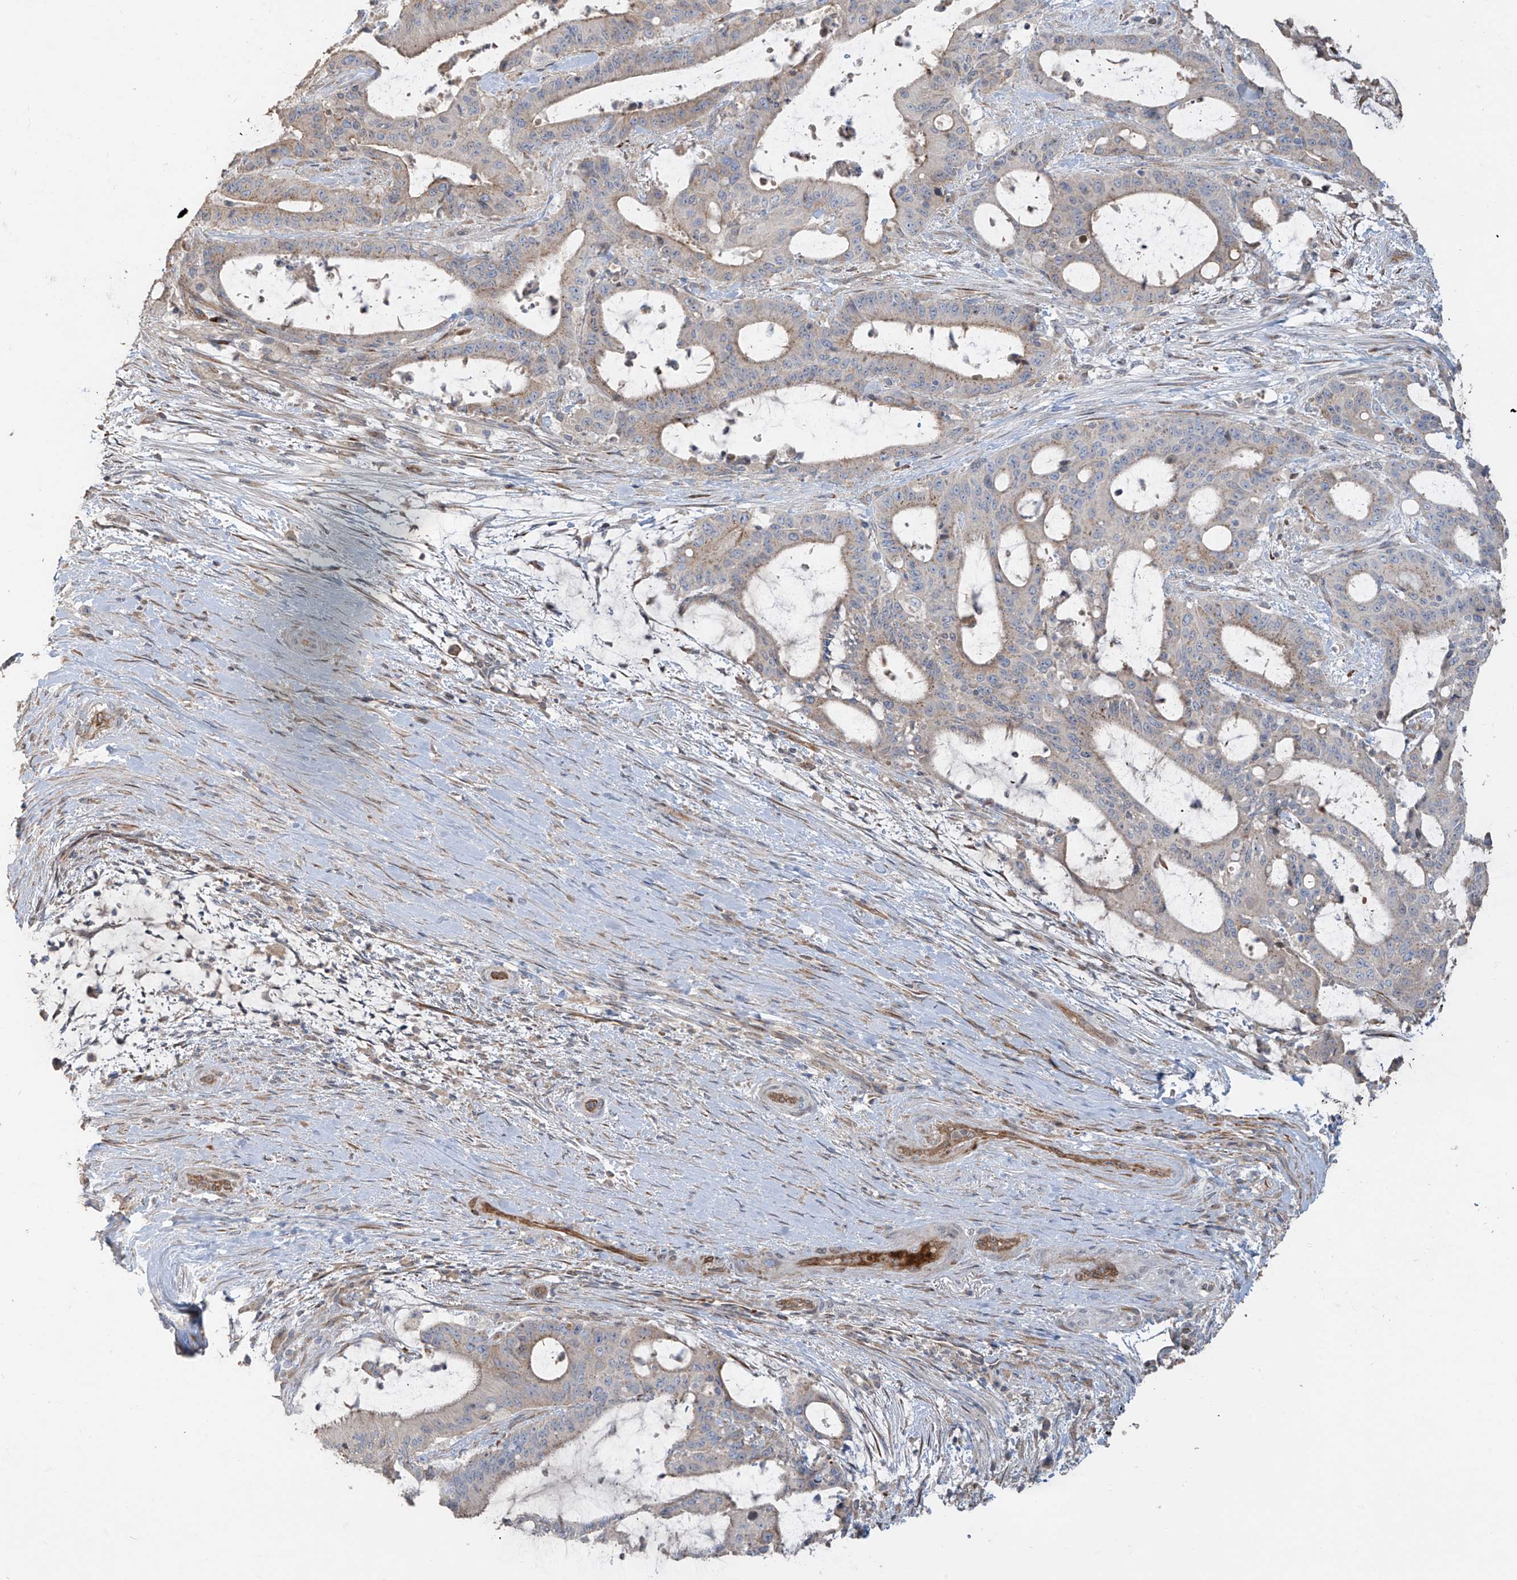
{"staining": {"intensity": "weak", "quantity": "<25%", "location": "cytoplasmic/membranous"}, "tissue": "liver cancer", "cell_type": "Tumor cells", "image_type": "cancer", "snomed": [{"axis": "morphology", "description": "Normal tissue, NOS"}, {"axis": "morphology", "description": "Cholangiocarcinoma"}, {"axis": "topography", "description": "Liver"}, {"axis": "topography", "description": "Peripheral nerve tissue"}], "caption": "There is no significant expression in tumor cells of liver cancer (cholangiocarcinoma).", "gene": "ABTB1", "patient": {"sex": "female", "age": 73}}